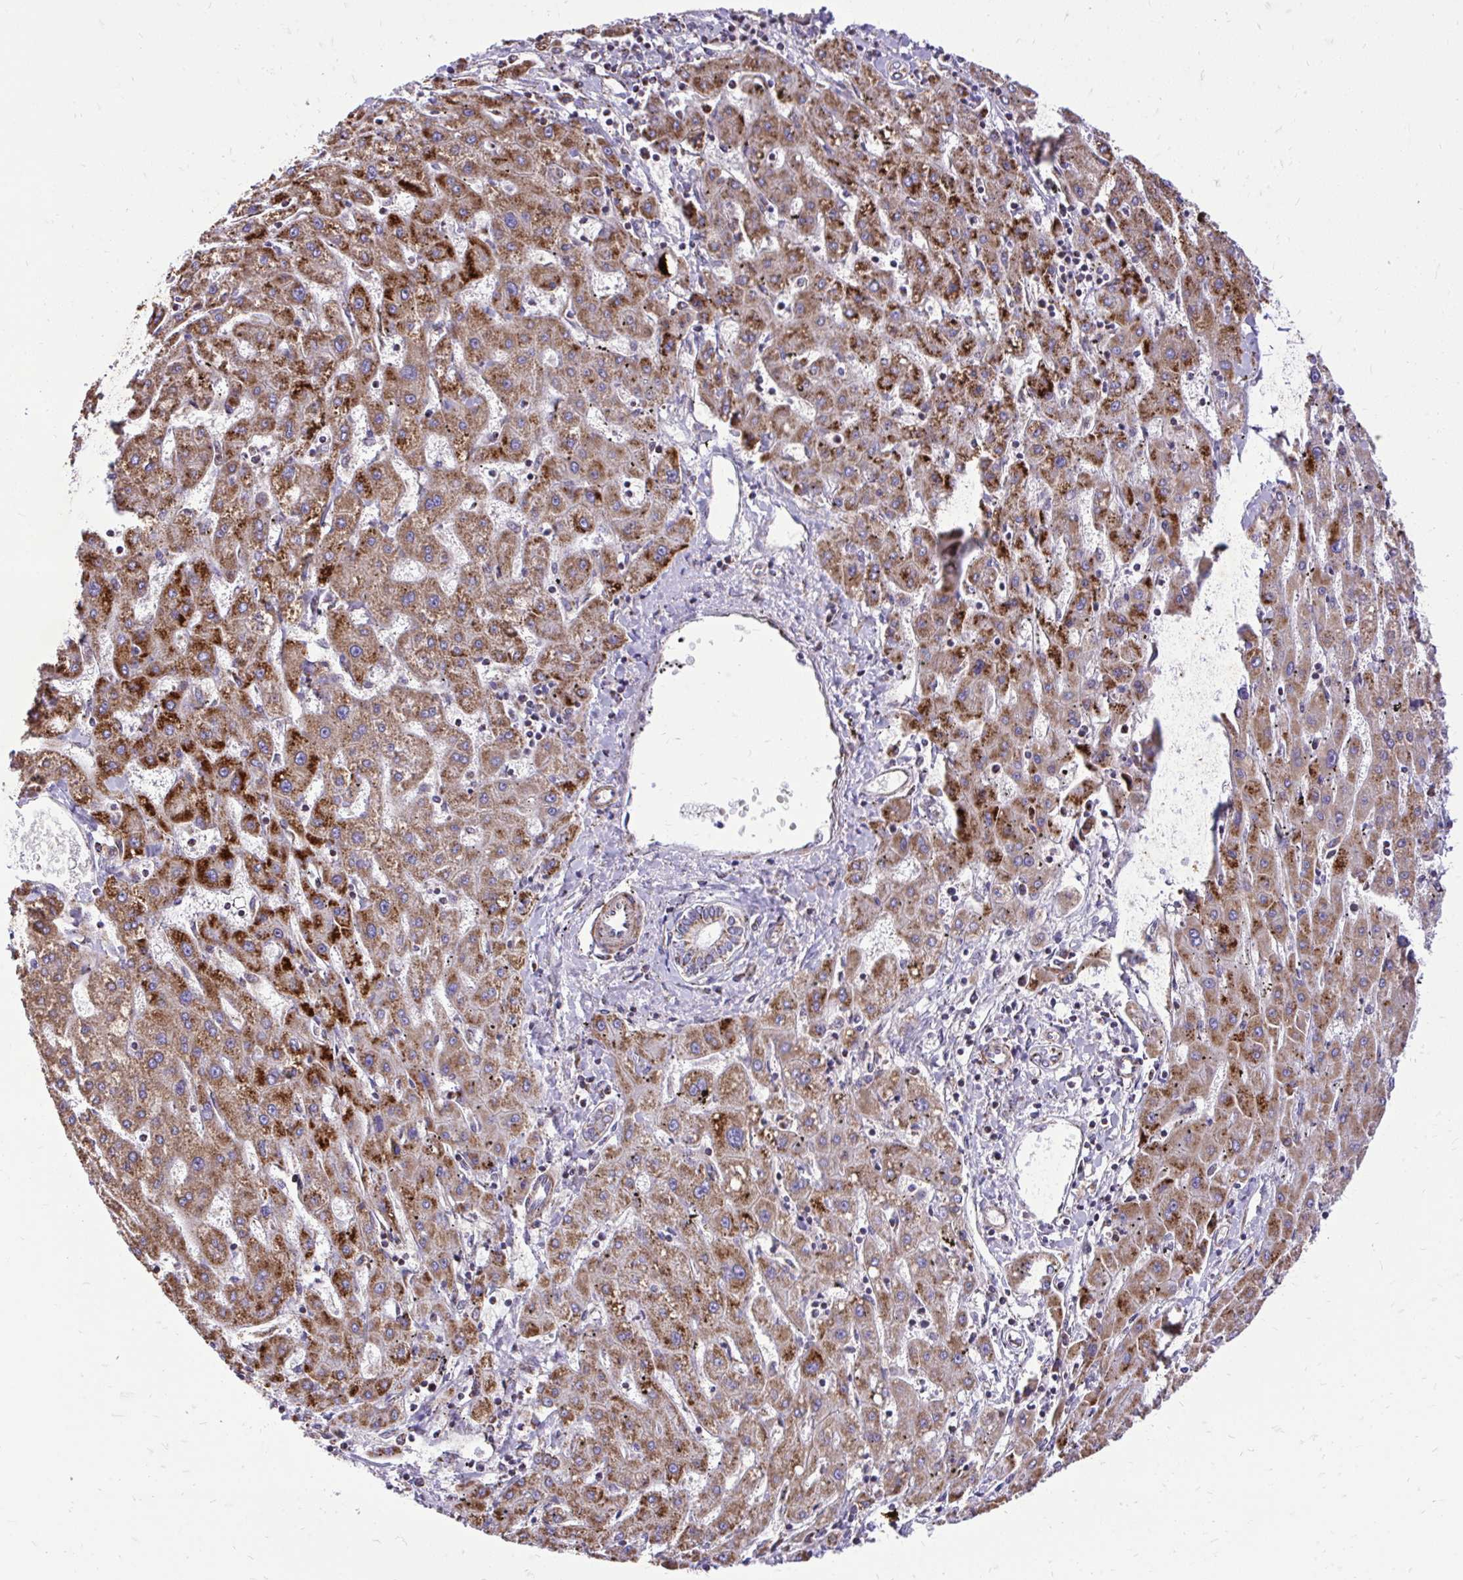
{"staining": {"intensity": "moderate", "quantity": ">75%", "location": "cytoplasmic/membranous"}, "tissue": "liver cancer", "cell_type": "Tumor cells", "image_type": "cancer", "snomed": [{"axis": "morphology", "description": "Carcinoma, Hepatocellular, NOS"}, {"axis": "topography", "description": "Liver"}], "caption": "The image exhibits staining of liver cancer (hepatocellular carcinoma), revealing moderate cytoplasmic/membranous protein staining (brown color) within tumor cells. (Stains: DAB in brown, nuclei in blue, Microscopy: brightfield microscopy at high magnification).", "gene": "UBE2C", "patient": {"sex": "male", "age": 72}}